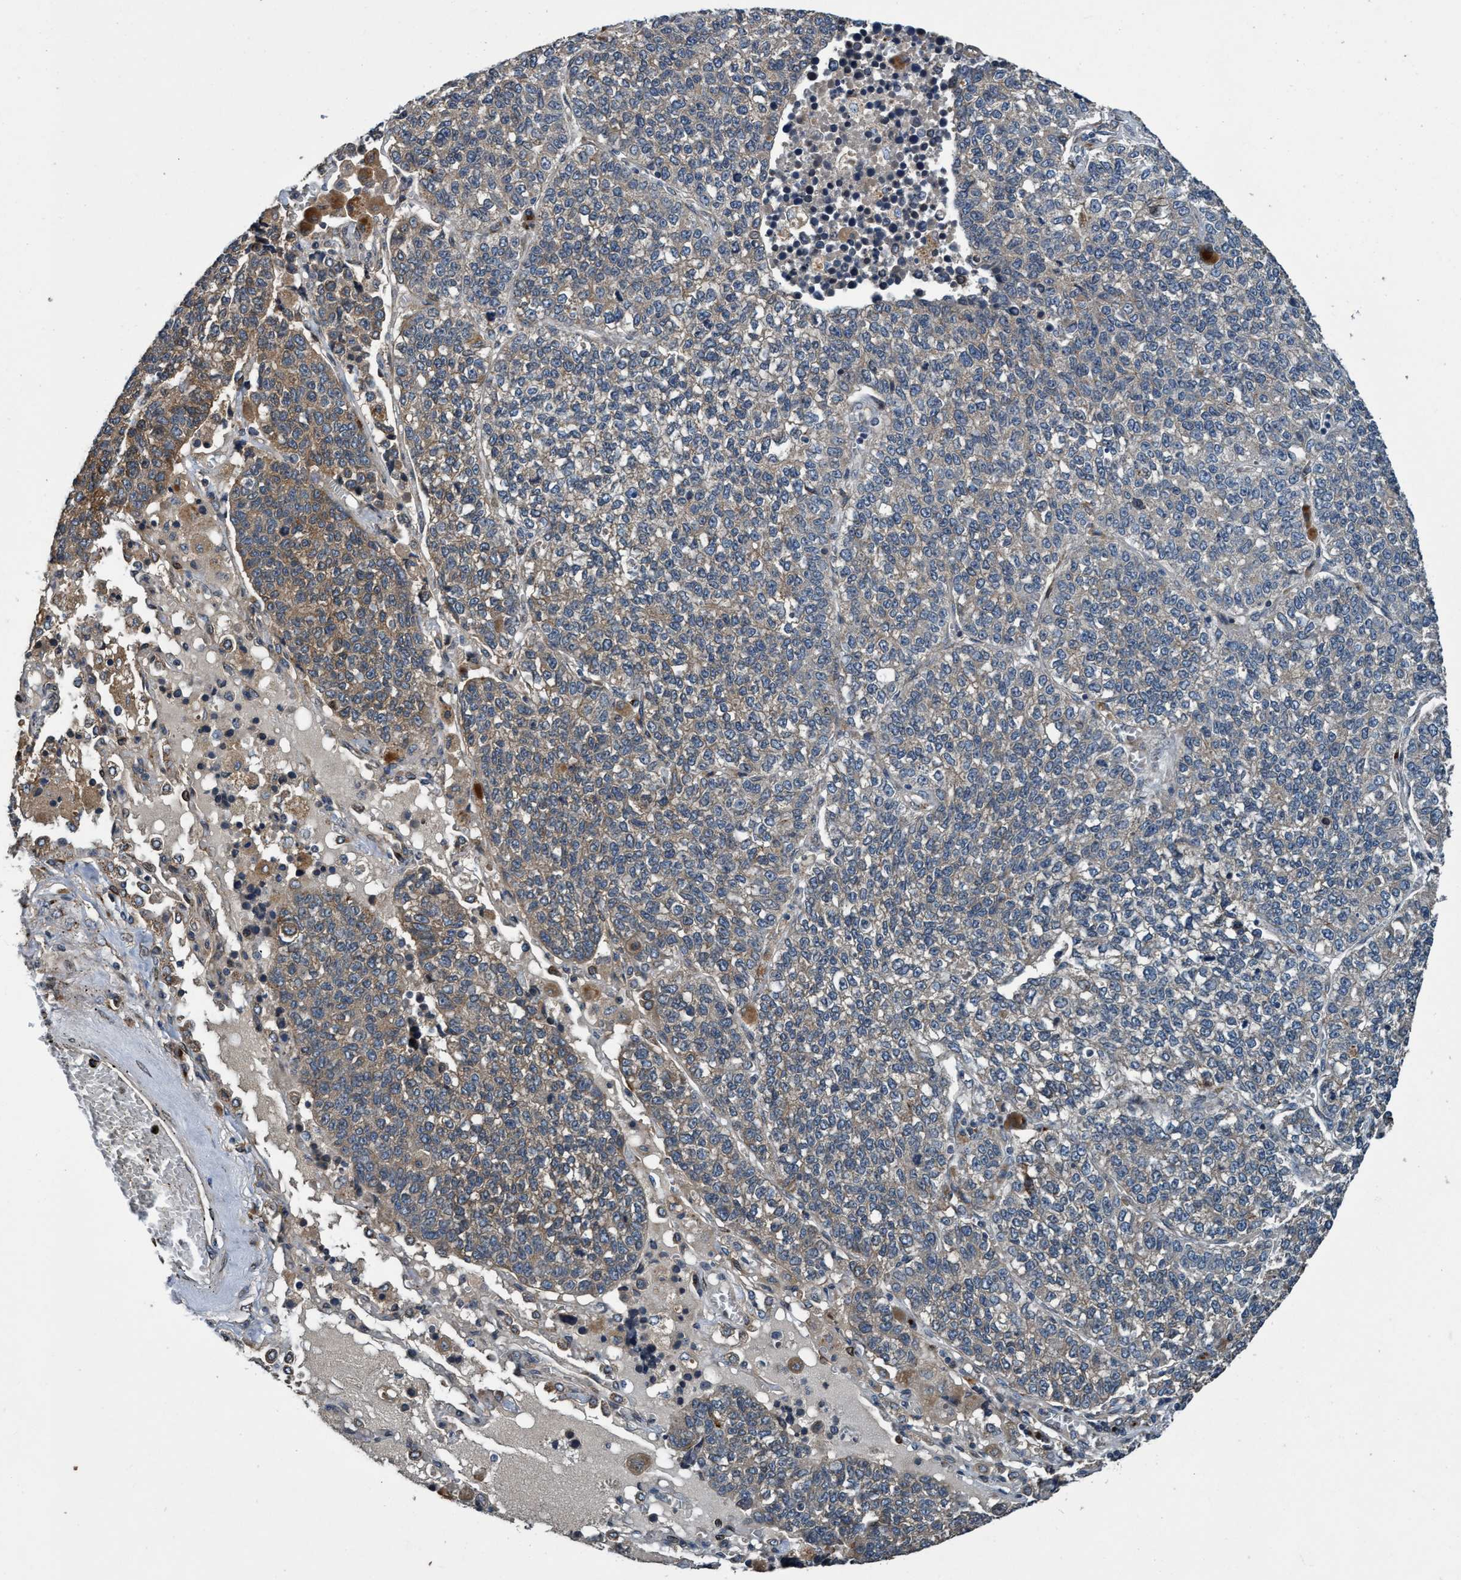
{"staining": {"intensity": "weak", "quantity": "<25%", "location": "cytoplasmic/membranous"}, "tissue": "lung cancer", "cell_type": "Tumor cells", "image_type": "cancer", "snomed": [{"axis": "morphology", "description": "Adenocarcinoma, NOS"}, {"axis": "topography", "description": "Lung"}], "caption": "The histopathology image shows no significant expression in tumor cells of lung cancer.", "gene": "MACC1", "patient": {"sex": "male", "age": 49}}